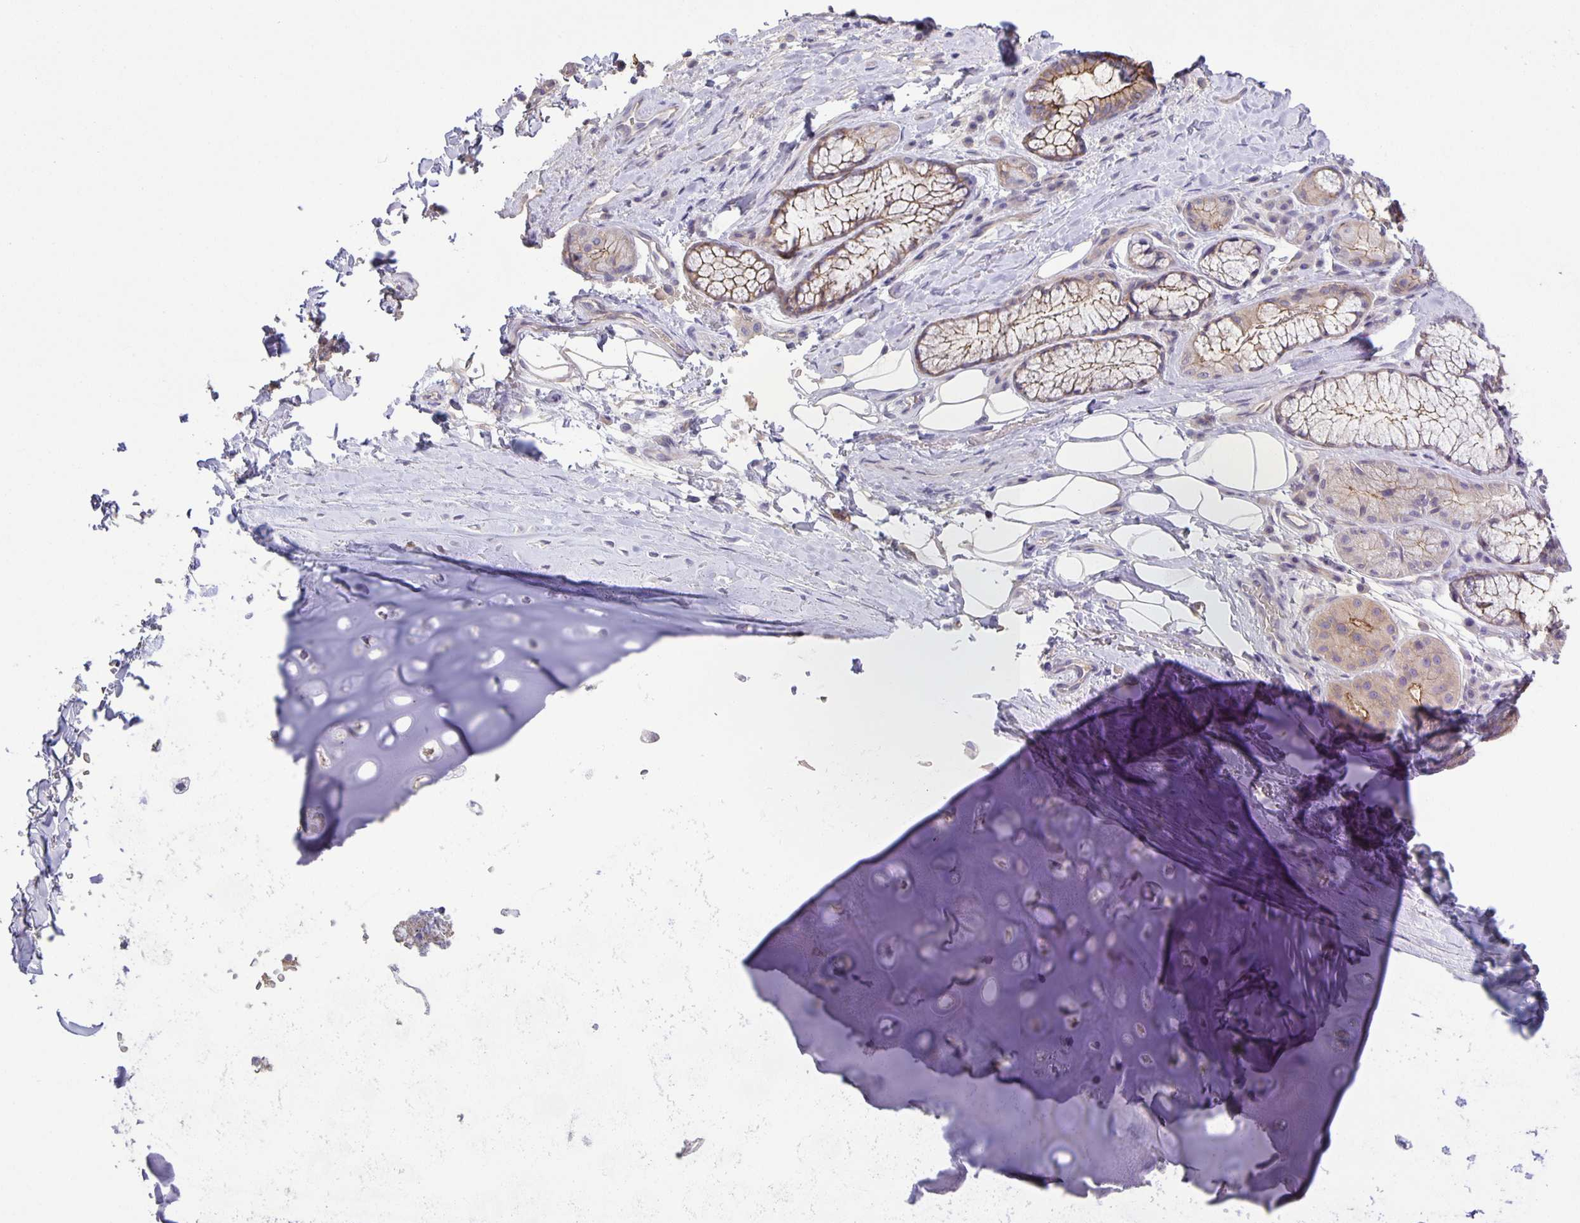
{"staining": {"intensity": "negative", "quantity": "none", "location": "none"}, "tissue": "adipose tissue", "cell_type": "Adipocytes", "image_type": "normal", "snomed": [{"axis": "morphology", "description": "Normal tissue, NOS"}, {"axis": "topography", "description": "Cartilage tissue"}, {"axis": "topography", "description": "Bronchus"}], "caption": "Adipose tissue stained for a protein using immunohistochemistry (IHC) exhibits no expression adipocytes.", "gene": "PTPN3", "patient": {"sex": "male", "age": 64}}